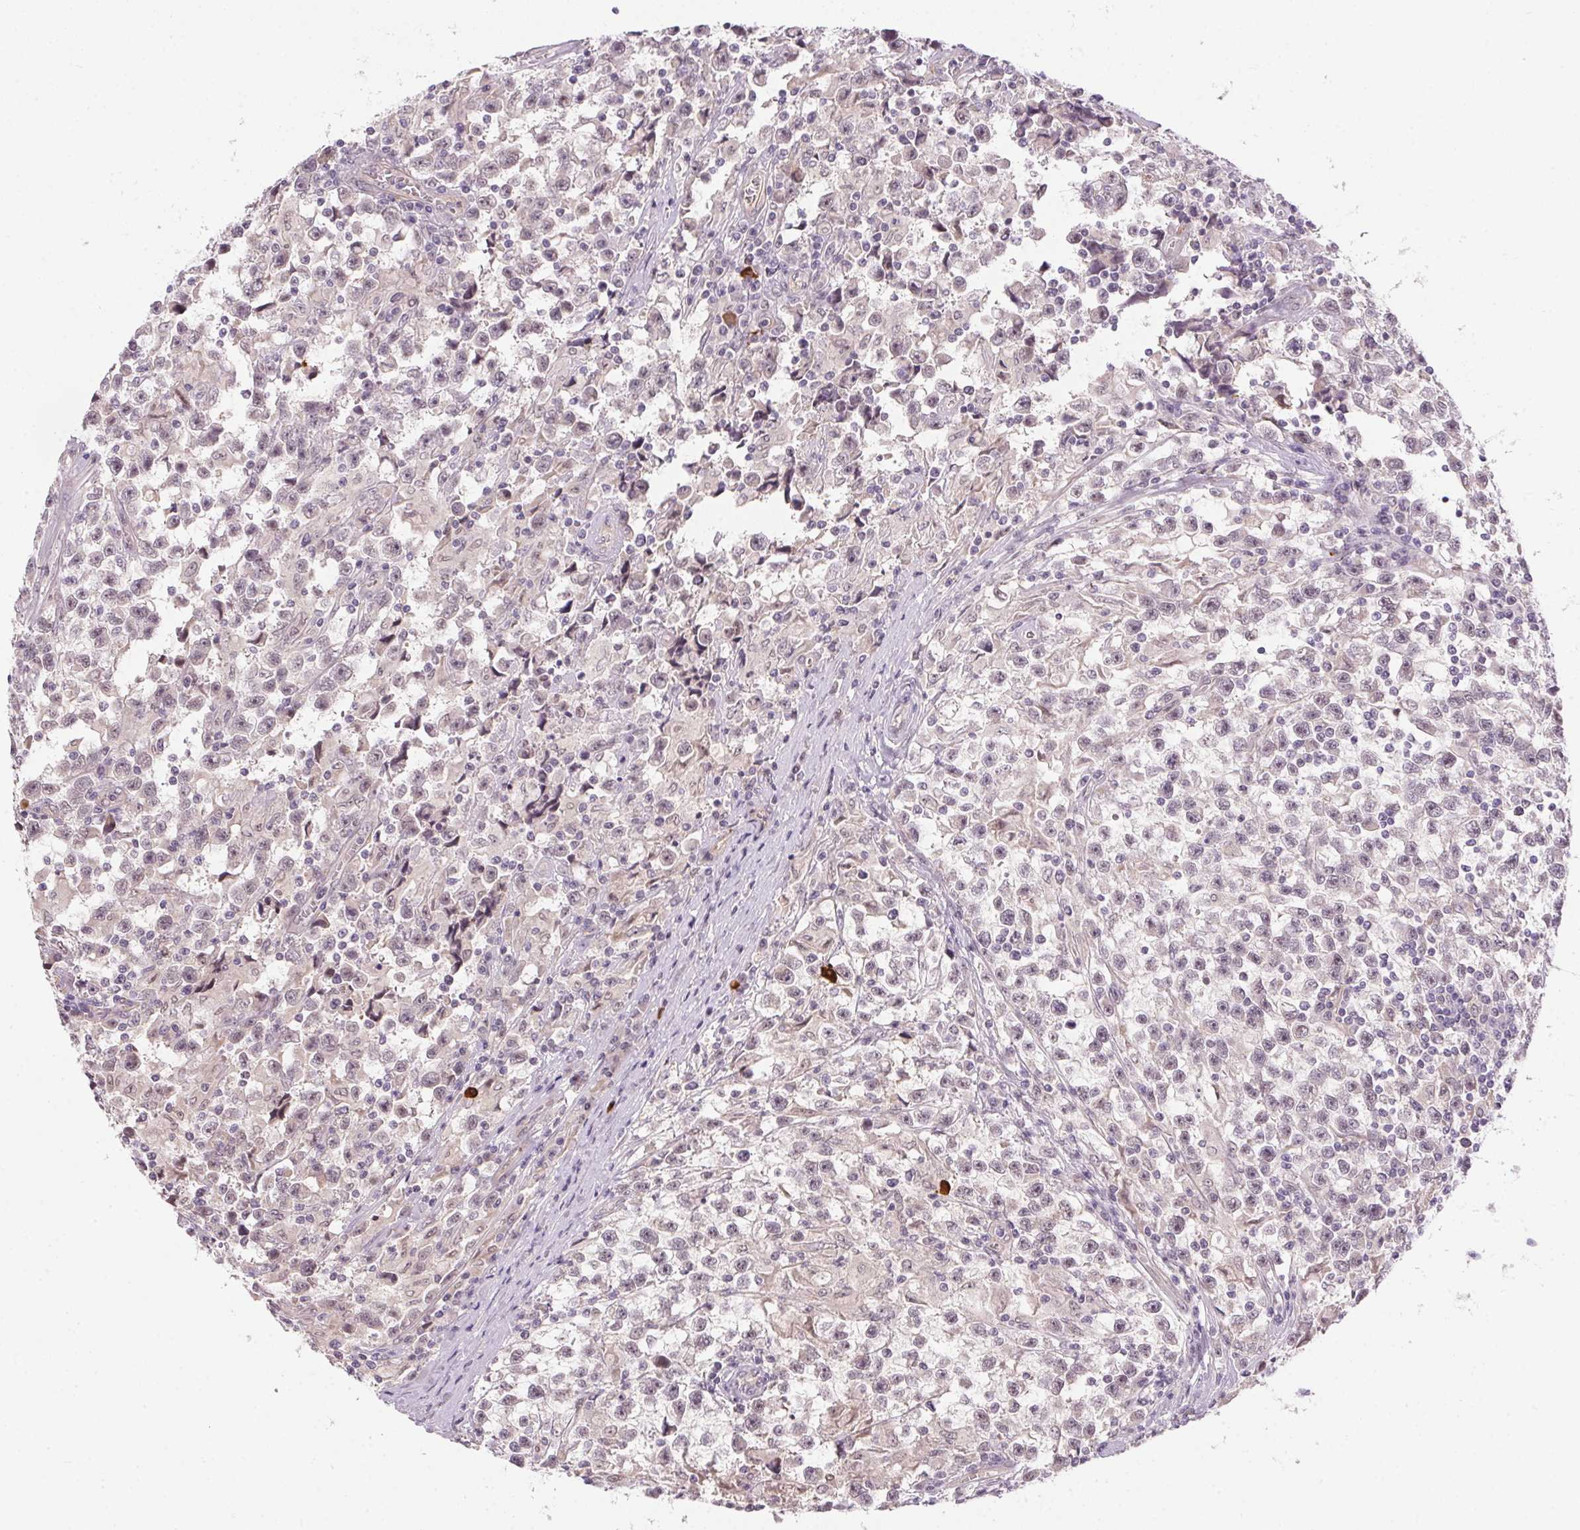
{"staining": {"intensity": "negative", "quantity": "none", "location": "none"}, "tissue": "testis cancer", "cell_type": "Tumor cells", "image_type": "cancer", "snomed": [{"axis": "morphology", "description": "Seminoma, NOS"}, {"axis": "topography", "description": "Testis"}], "caption": "Tumor cells are negative for protein expression in human testis cancer (seminoma). (DAB immunohistochemistry, high magnification).", "gene": "CFAP92", "patient": {"sex": "male", "age": 31}}